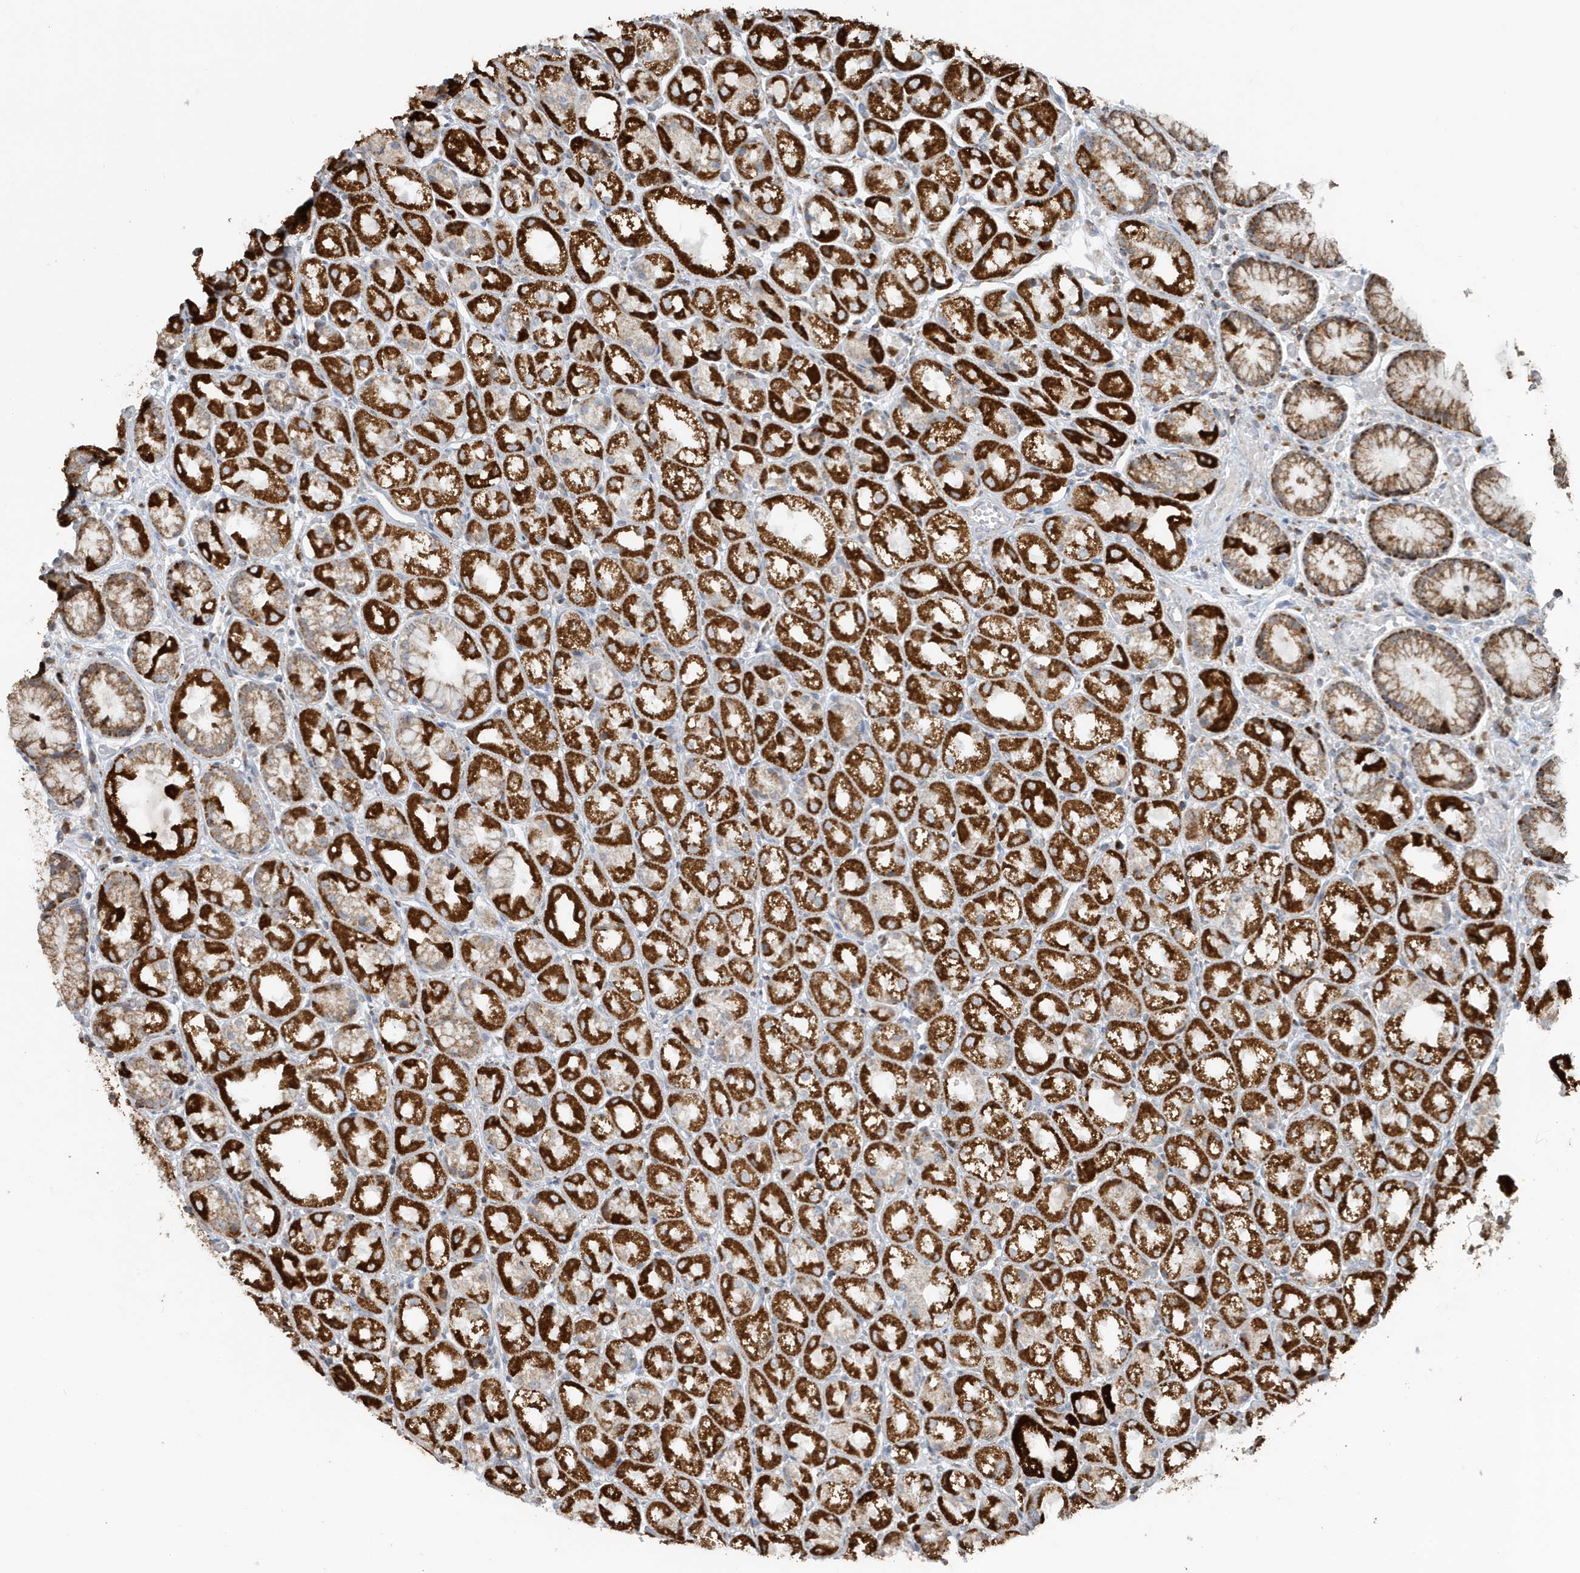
{"staining": {"intensity": "strong", "quantity": ">75%", "location": "cytoplasmic/membranous"}, "tissue": "stomach", "cell_type": "Glandular cells", "image_type": "normal", "snomed": [{"axis": "morphology", "description": "Normal tissue, NOS"}, {"axis": "topography", "description": "Stomach, upper"}], "caption": "A high amount of strong cytoplasmic/membranous staining is present in about >75% of glandular cells in normal stomach. The protein is stained brown, and the nuclei are stained in blue (DAB (3,3'-diaminobenzidine) IHC with brightfield microscopy, high magnification).", "gene": "MAN1A1", "patient": {"sex": "male", "age": 72}}